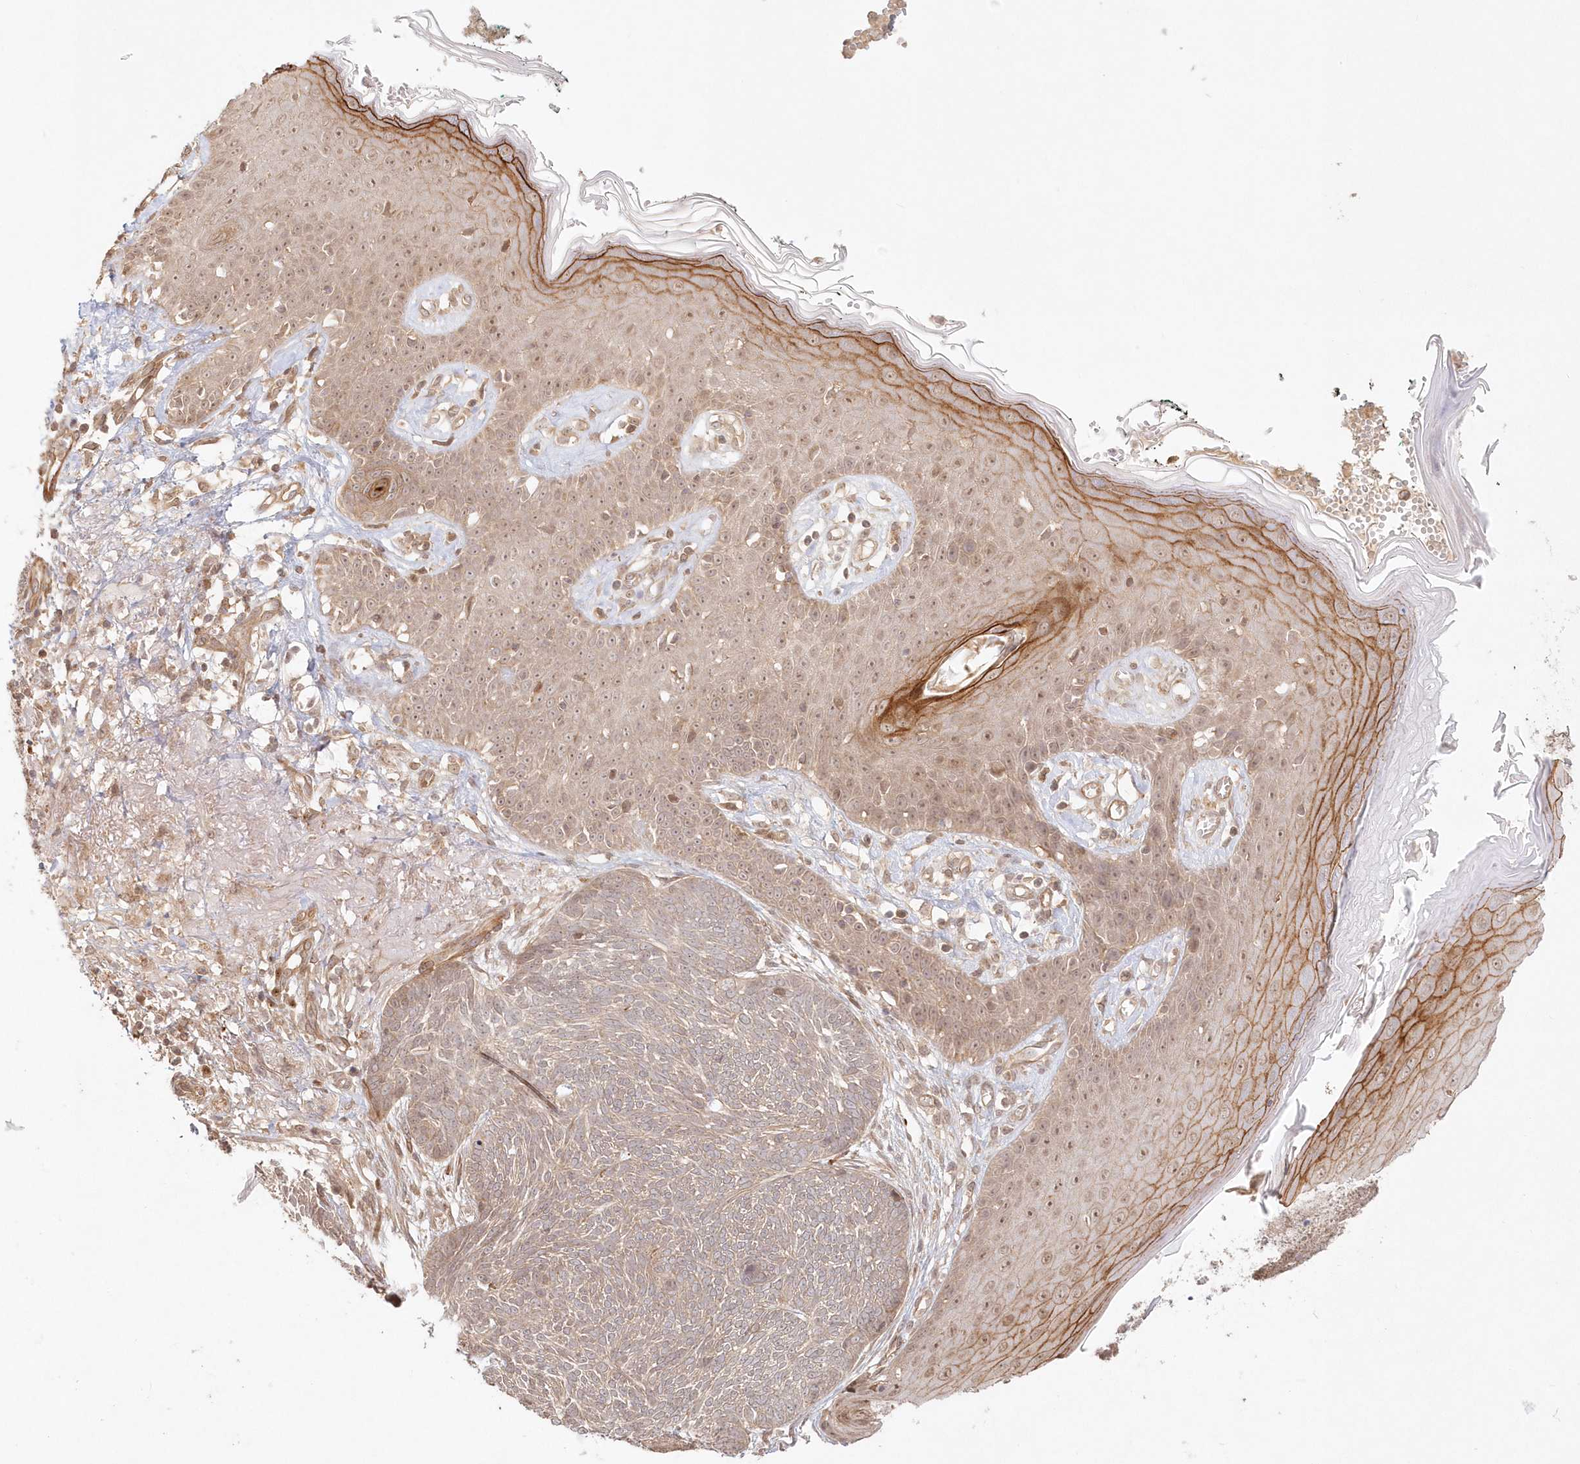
{"staining": {"intensity": "weak", "quantity": ">75%", "location": "cytoplasmic/membranous"}, "tissue": "skin cancer", "cell_type": "Tumor cells", "image_type": "cancer", "snomed": [{"axis": "morphology", "description": "Normal tissue, NOS"}, {"axis": "morphology", "description": "Basal cell carcinoma"}, {"axis": "topography", "description": "Skin"}], "caption": "Human skin cancer (basal cell carcinoma) stained for a protein (brown) exhibits weak cytoplasmic/membranous positive expression in about >75% of tumor cells.", "gene": "KIAA0232", "patient": {"sex": "male", "age": 64}}